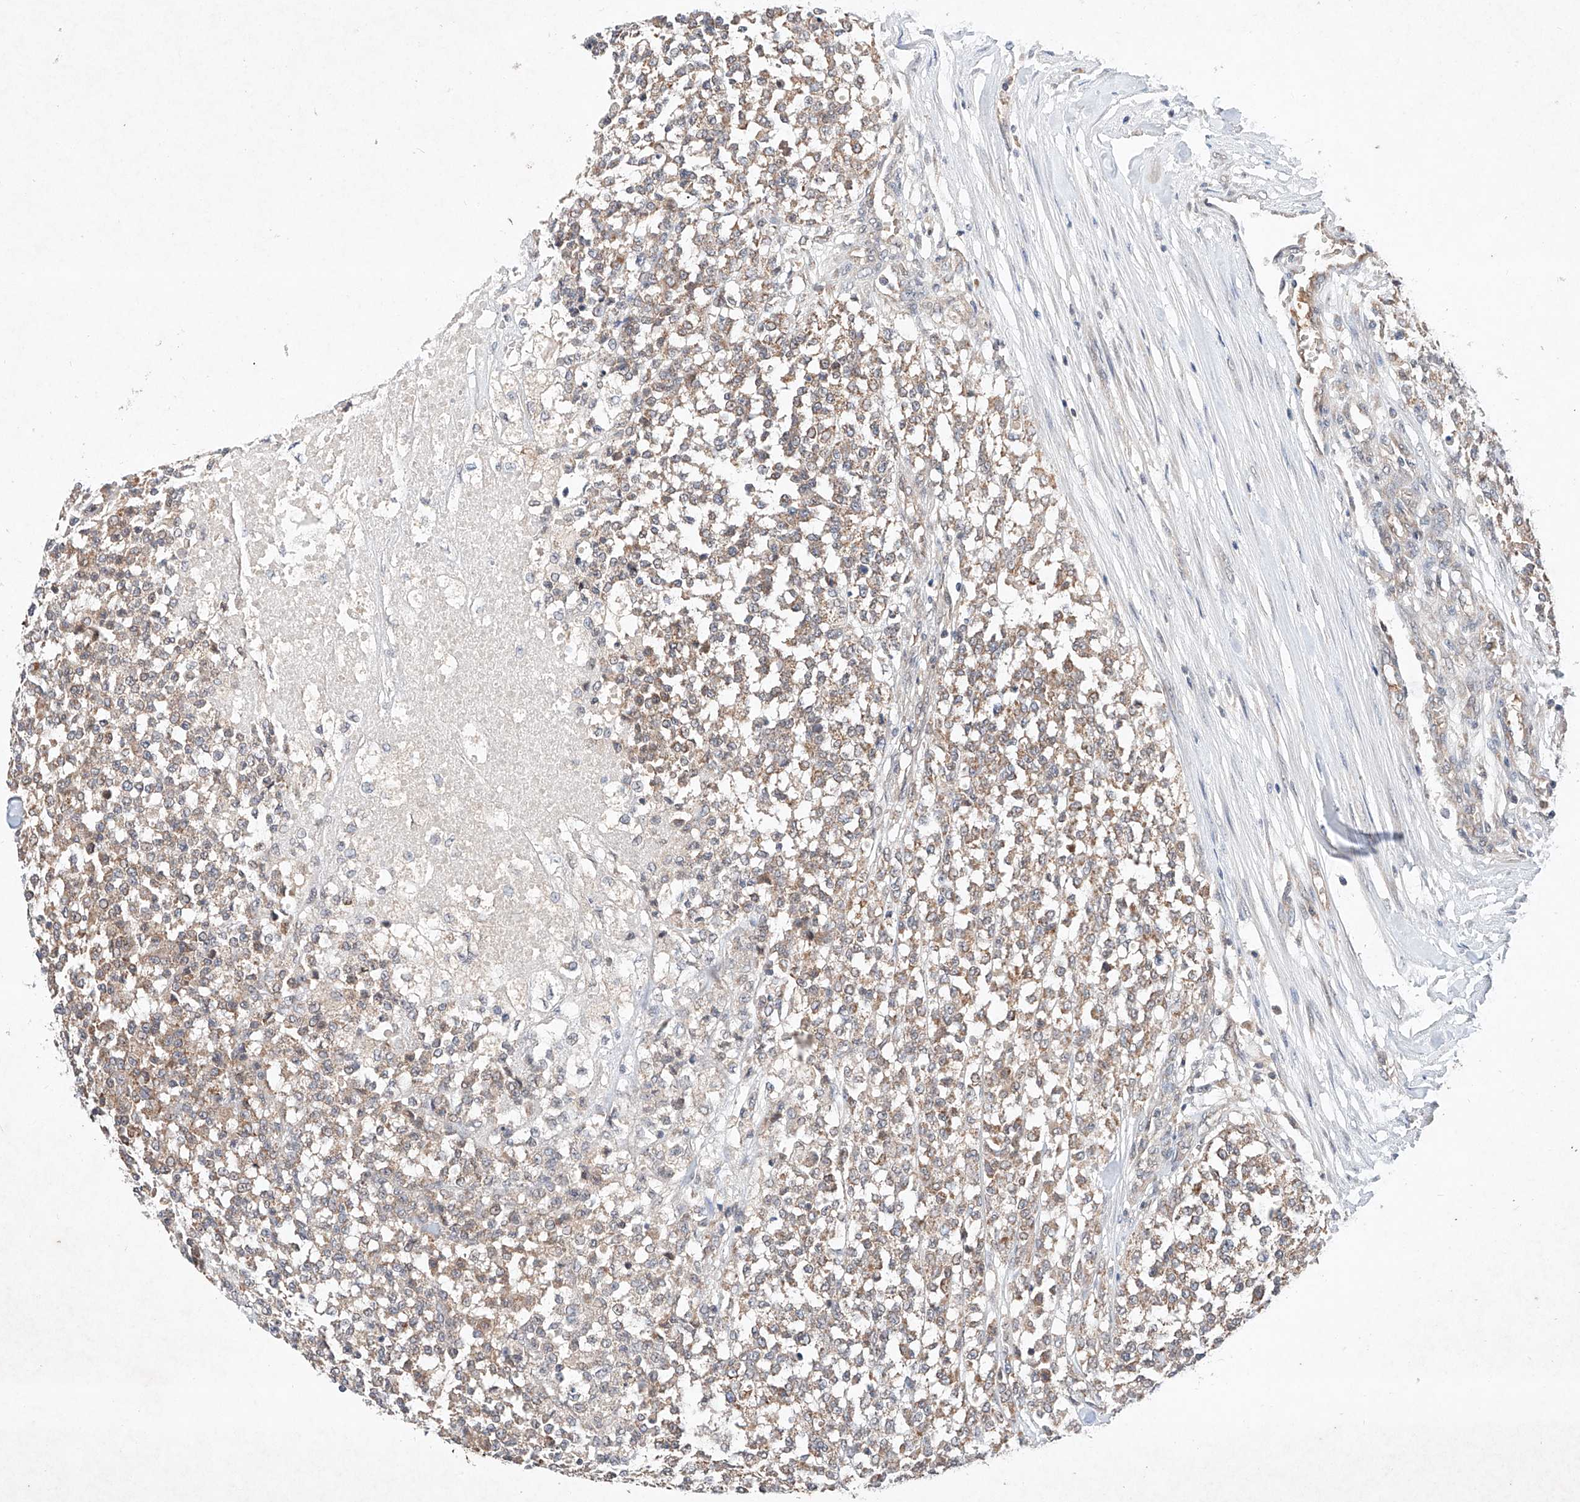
{"staining": {"intensity": "moderate", "quantity": ">75%", "location": "cytoplasmic/membranous"}, "tissue": "testis cancer", "cell_type": "Tumor cells", "image_type": "cancer", "snomed": [{"axis": "morphology", "description": "Seminoma, NOS"}, {"axis": "topography", "description": "Testis"}], "caption": "Immunohistochemical staining of seminoma (testis) demonstrates medium levels of moderate cytoplasmic/membranous protein expression in approximately >75% of tumor cells.", "gene": "FASTK", "patient": {"sex": "male", "age": 59}}